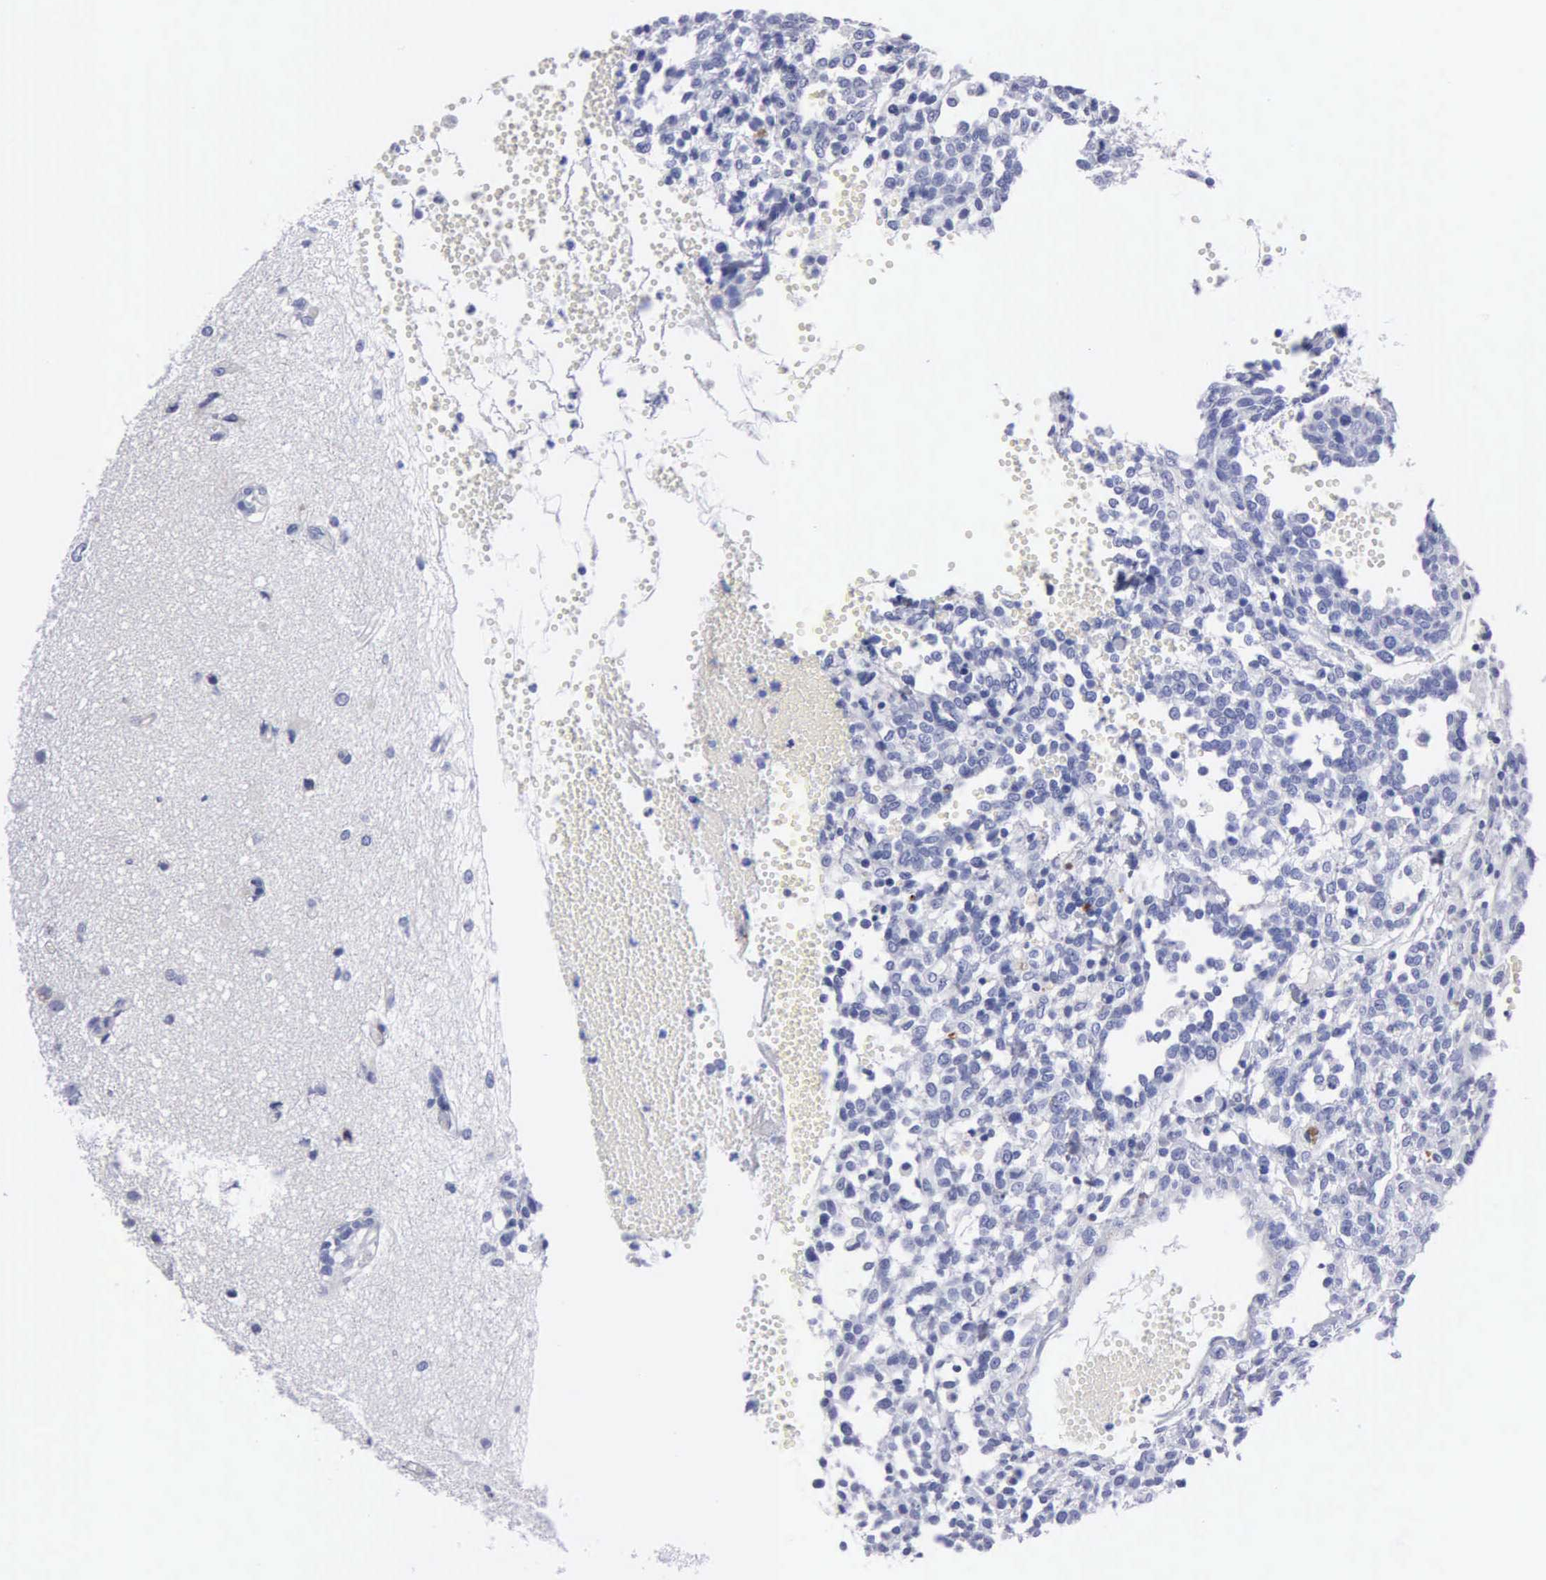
{"staining": {"intensity": "negative", "quantity": "none", "location": "none"}, "tissue": "glioma", "cell_type": "Tumor cells", "image_type": "cancer", "snomed": [{"axis": "morphology", "description": "Glioma, malignant, High grade"}, {"axis": "topography", "description": "Brain"}], "caption": "Glioma stained for a protein using immunohistochemistry (IHC) shows no staining tumor cells.", "gene": "CTSL", "patient": {"sex": "male", "age": 66}}